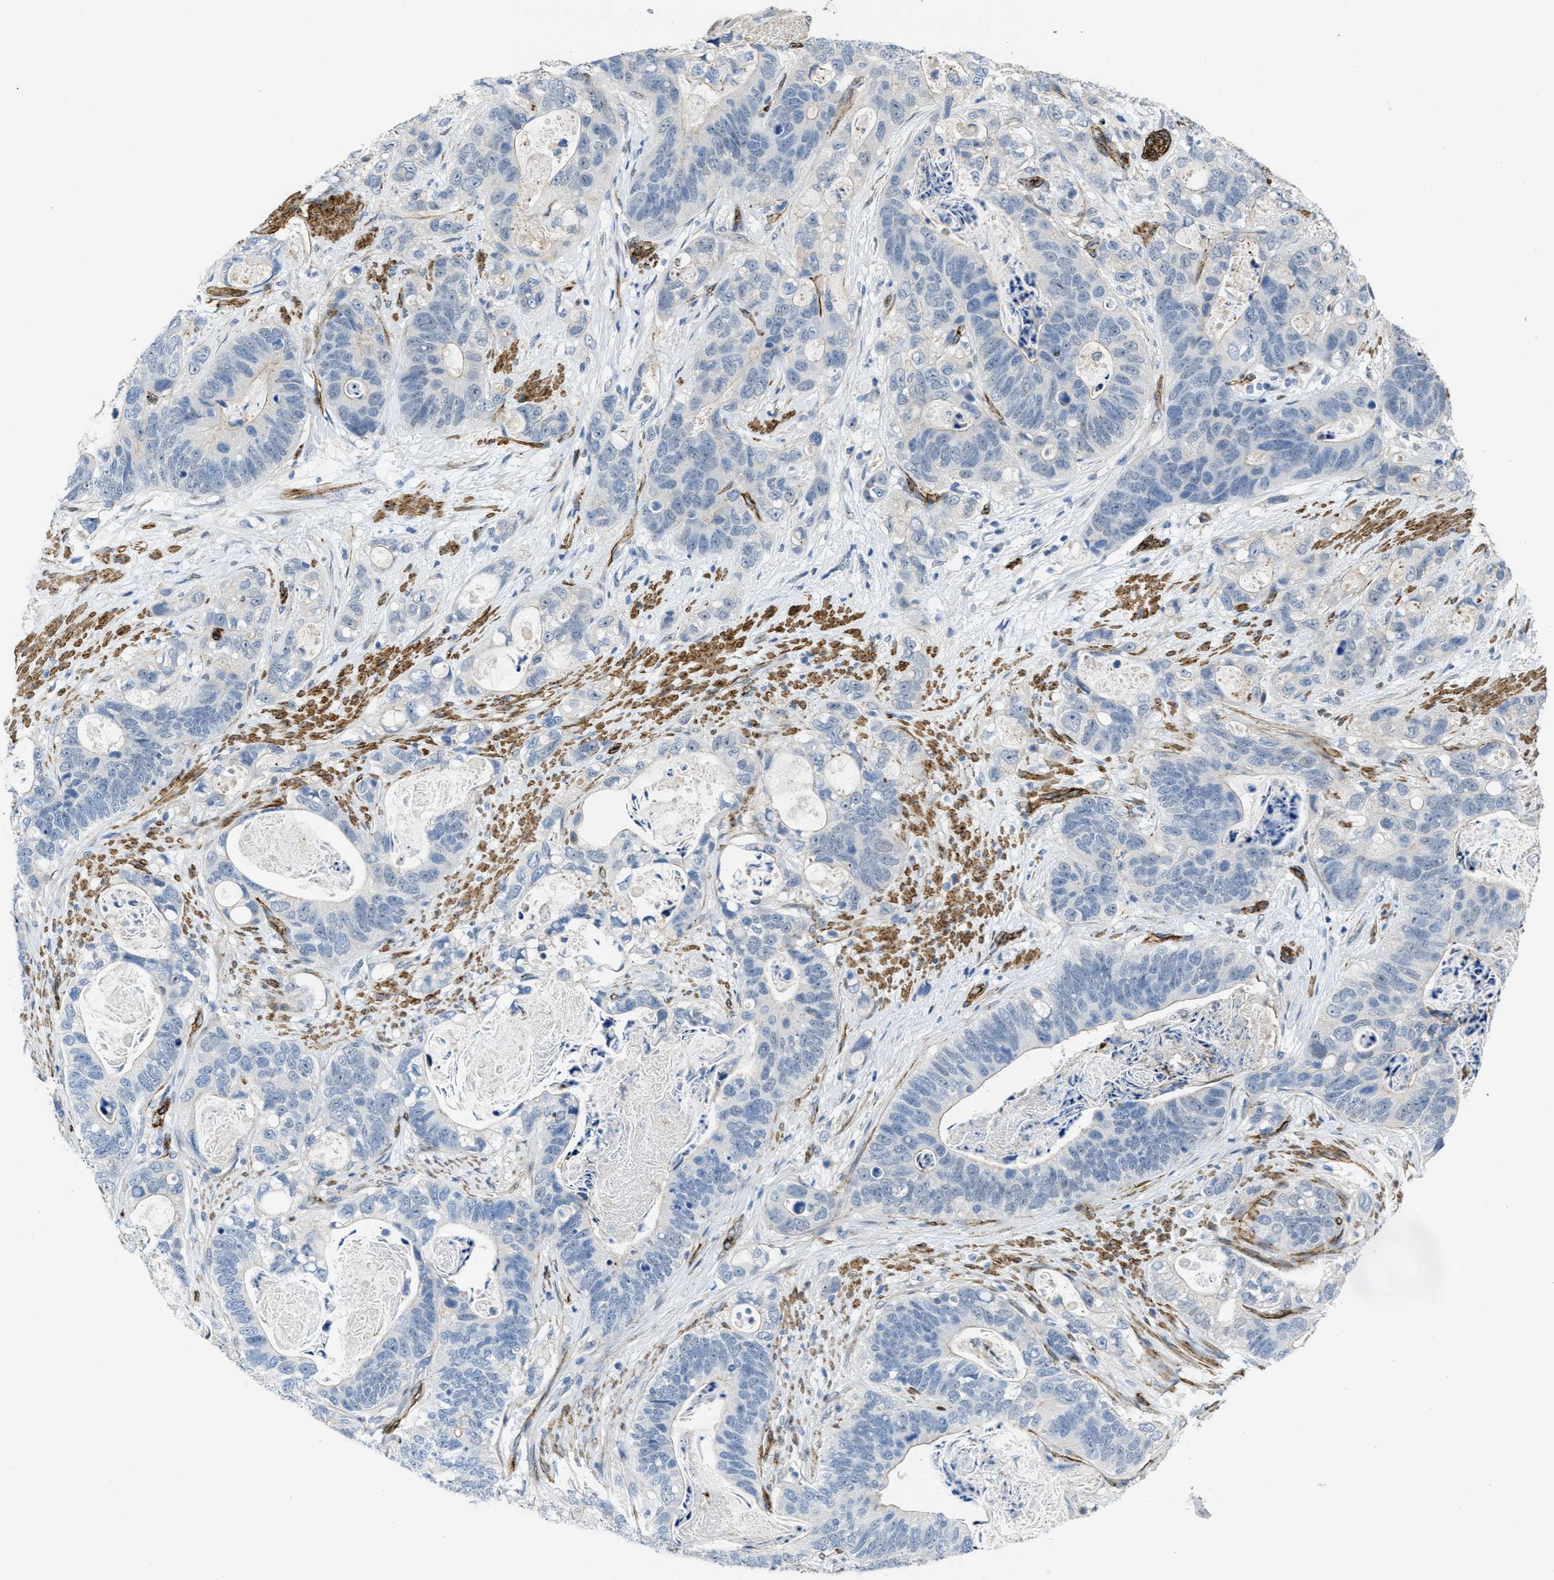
{"staining": {"intensity": "negative", "quantity": "none", "location": "none"}, "tissue": "stomach cancer", "cell_type": "Tumor cells", "image_type": "cancer", "snomed": [{"axis": "morphology", "description": "Normal tissue, NOS"}, {"axis": "morphology", "description": "Adenocarcinoma, NOS"}, {"axis": "topography", "description": "Stomach"}], "caption": "The immunohistochemistry (IHC) micrograph has no significant positivity in tumor cells of stomach cancer tissue.", "gene": "NAB1", "patient": {"sex": "female", "age": 89}}